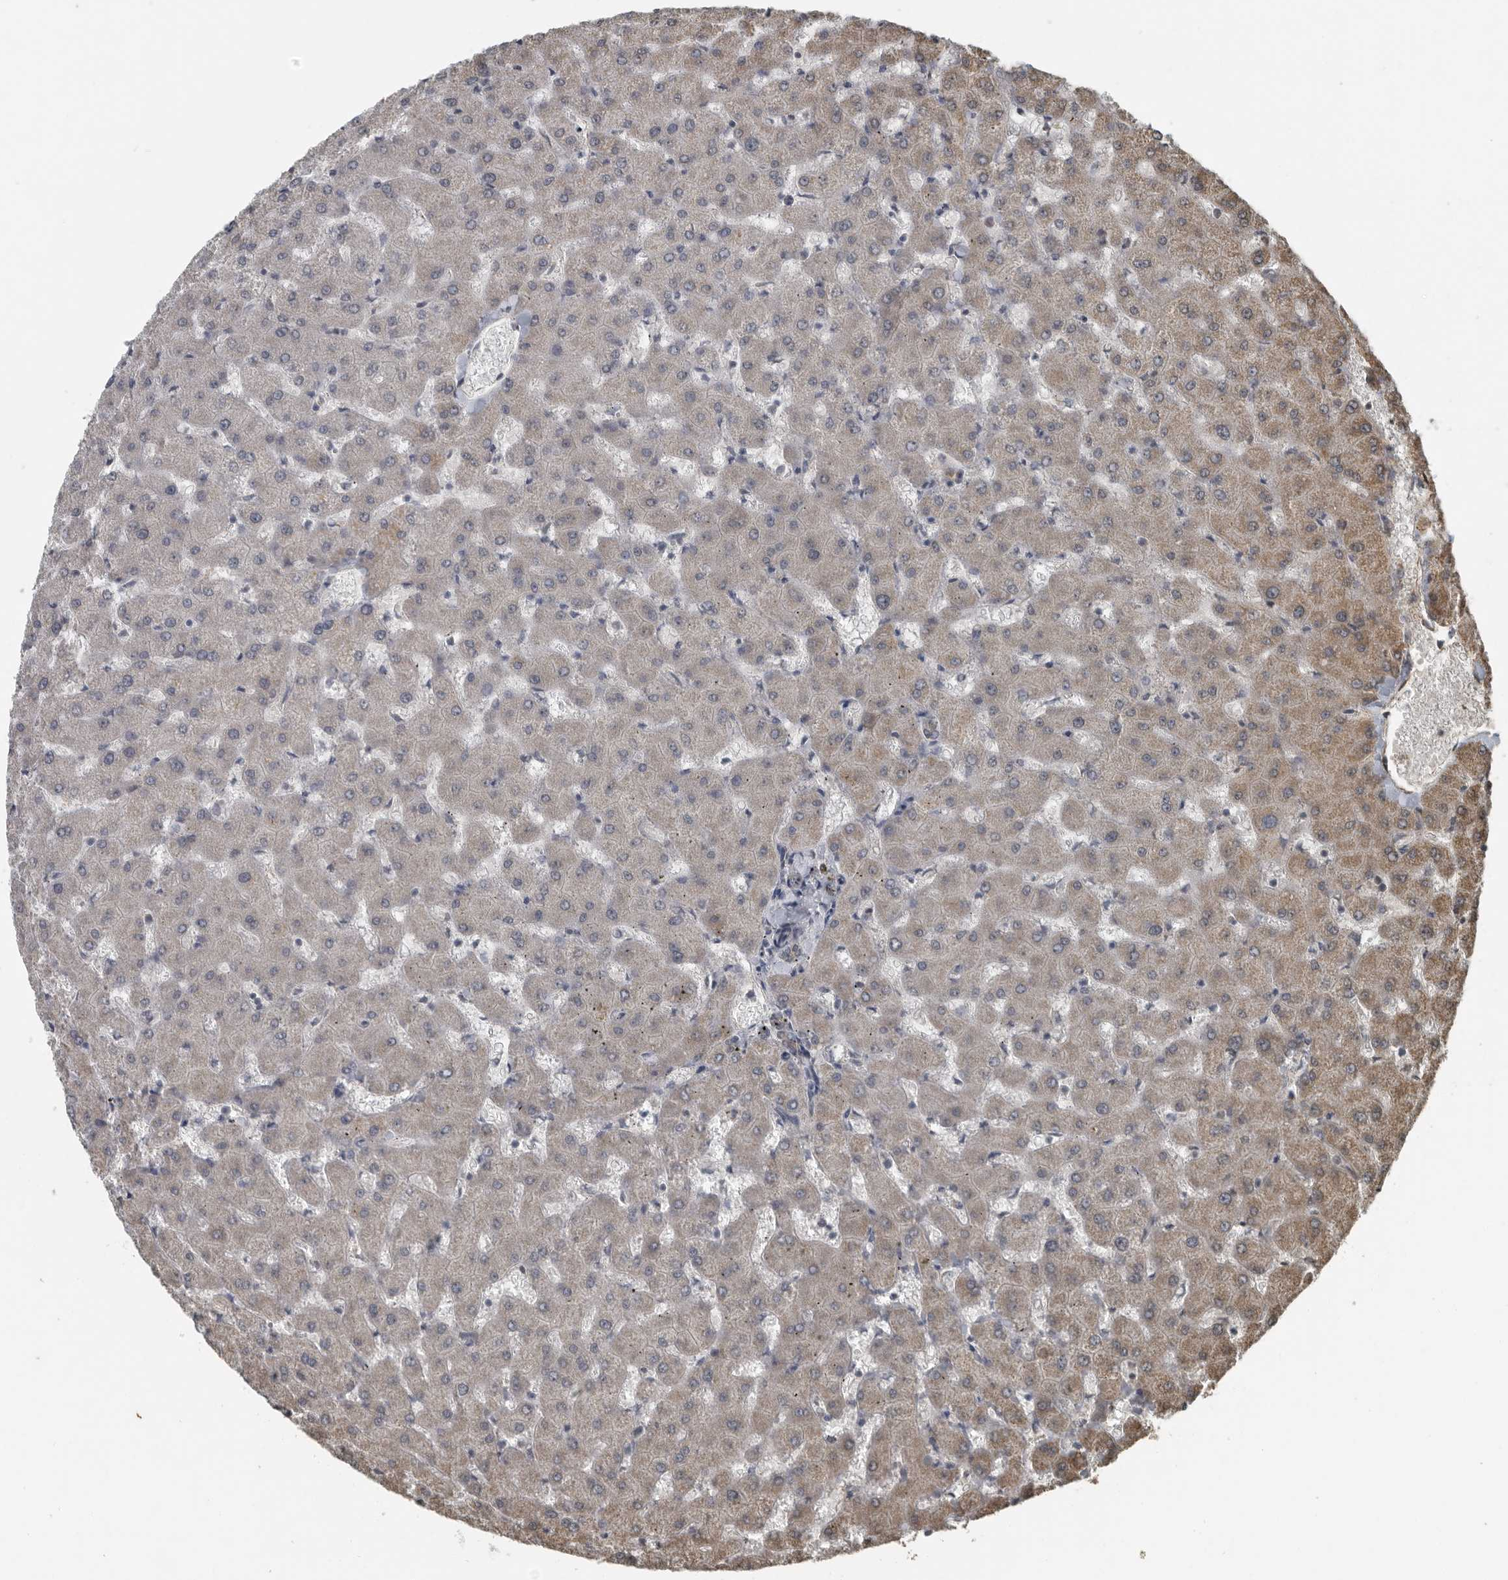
{"staining": {"intensity": "moderate", "quantity": ">75%", "location": "cytoplasmic/membranous"}, "tissue": "liver", "cell_type": "Cholangiocytes", "image_type": "normal", "snomed": [{"axis": "morphology", "description": "Normal tissue, NOS"}, {"axis": "topography", "description": "Liver"}], "caption": "Liver stained with DAB (3,3'-diaminobenzidine) immunohistochemistry exhibits medium levels of moderate cytoplasmic/membranous positivity in about >75% of cholangiocytes.", "gene": "AFAP1", "patient": {"sex": "female", "age": 63}}